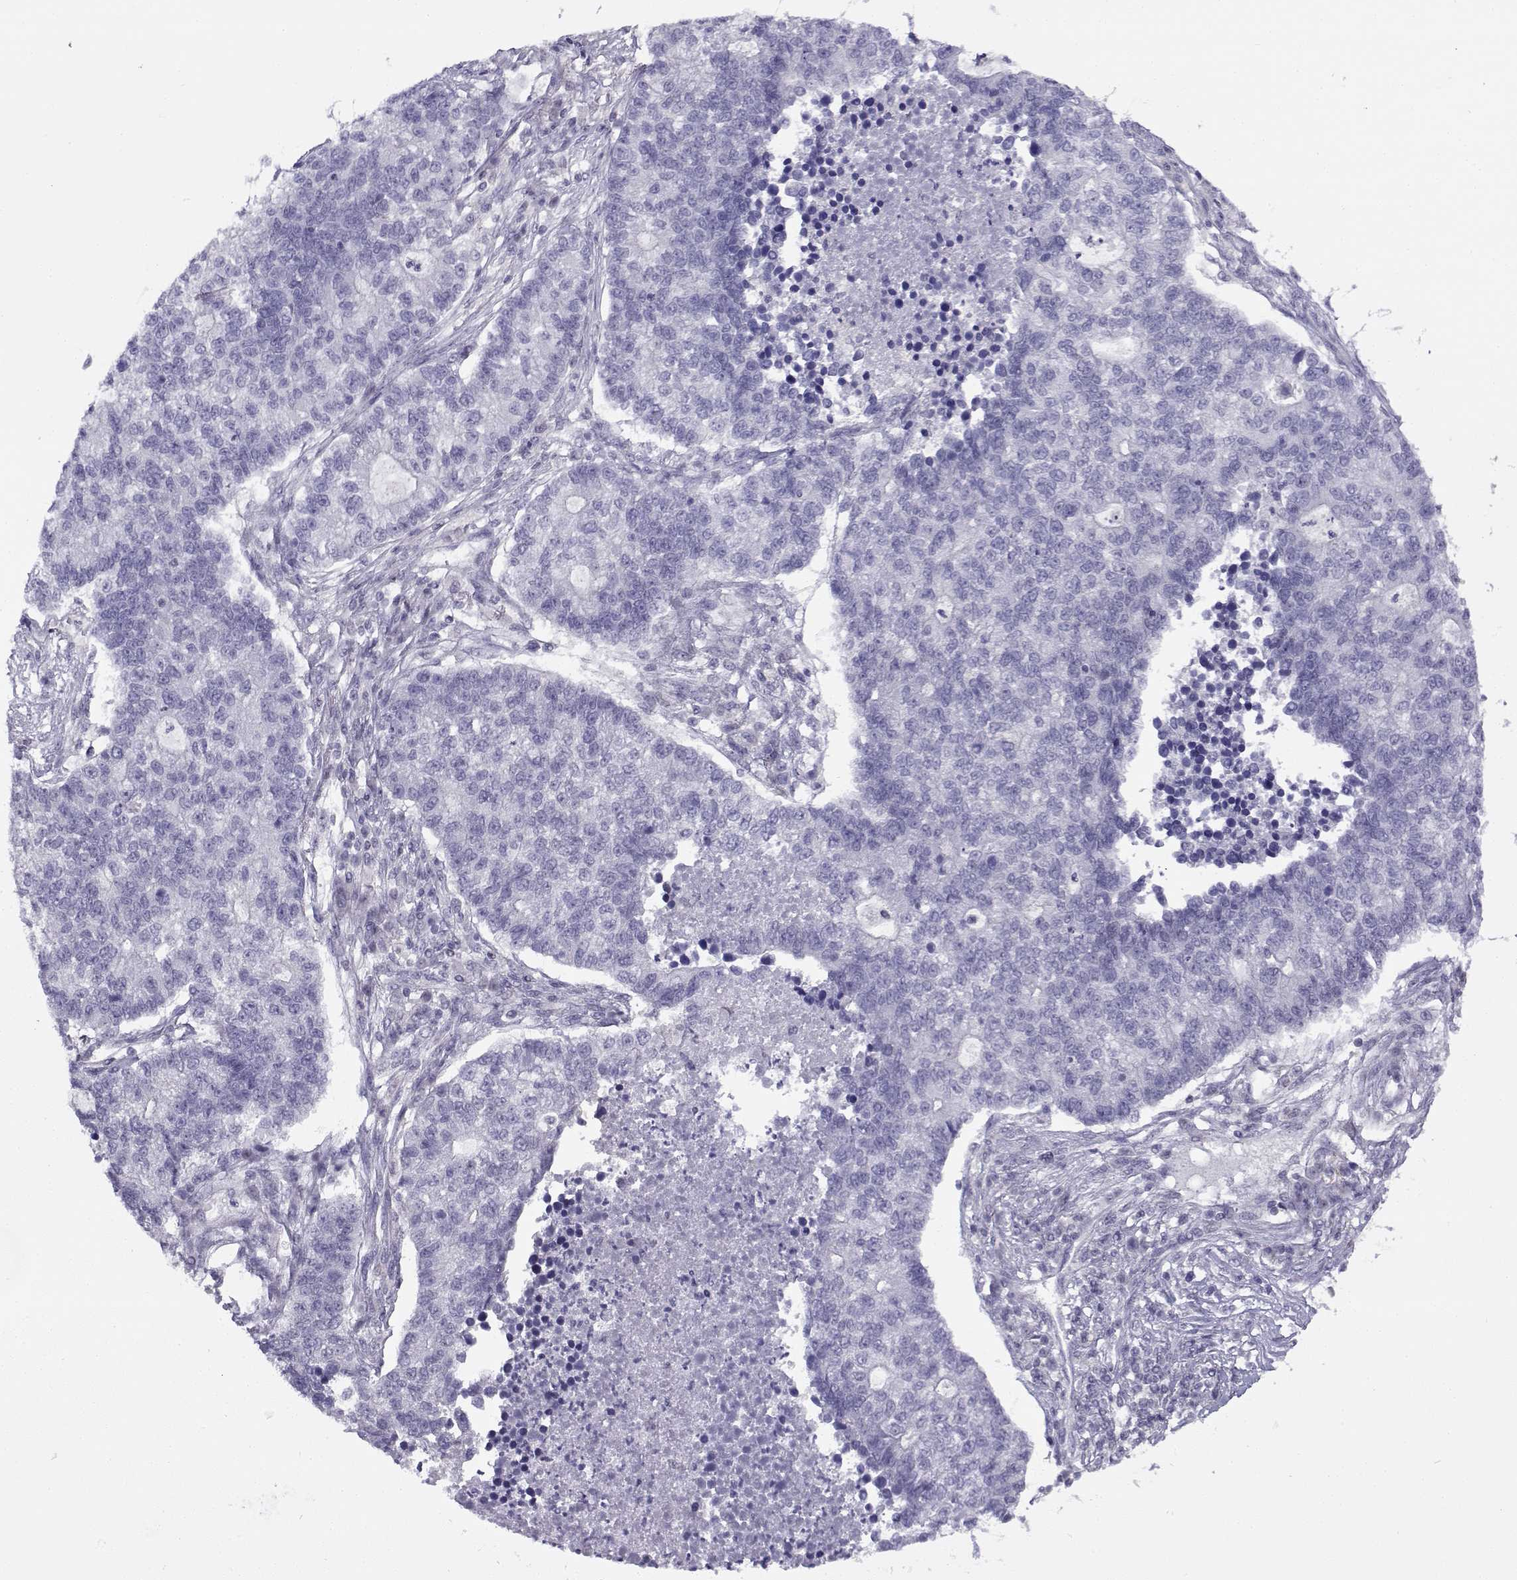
{"staining": {"intensity": "negative", "quantity": "none", "location": "none"}, "tissue": "lung cancer", "cell_type": "Tumor cells", "image_type": "cancer", "snomed": [{"axis": "morphology", "description": "Adenocarcinoma, NOS"}, {"axis": "topography", "description": "Lung"}], "caption": "The IHC photomicrograph has no significant expression in tumor cells of lung cancer (adenocarcinoma) tissue.", "gene": "FEZF1", "patient": {"sex": "male", "age": 57}}